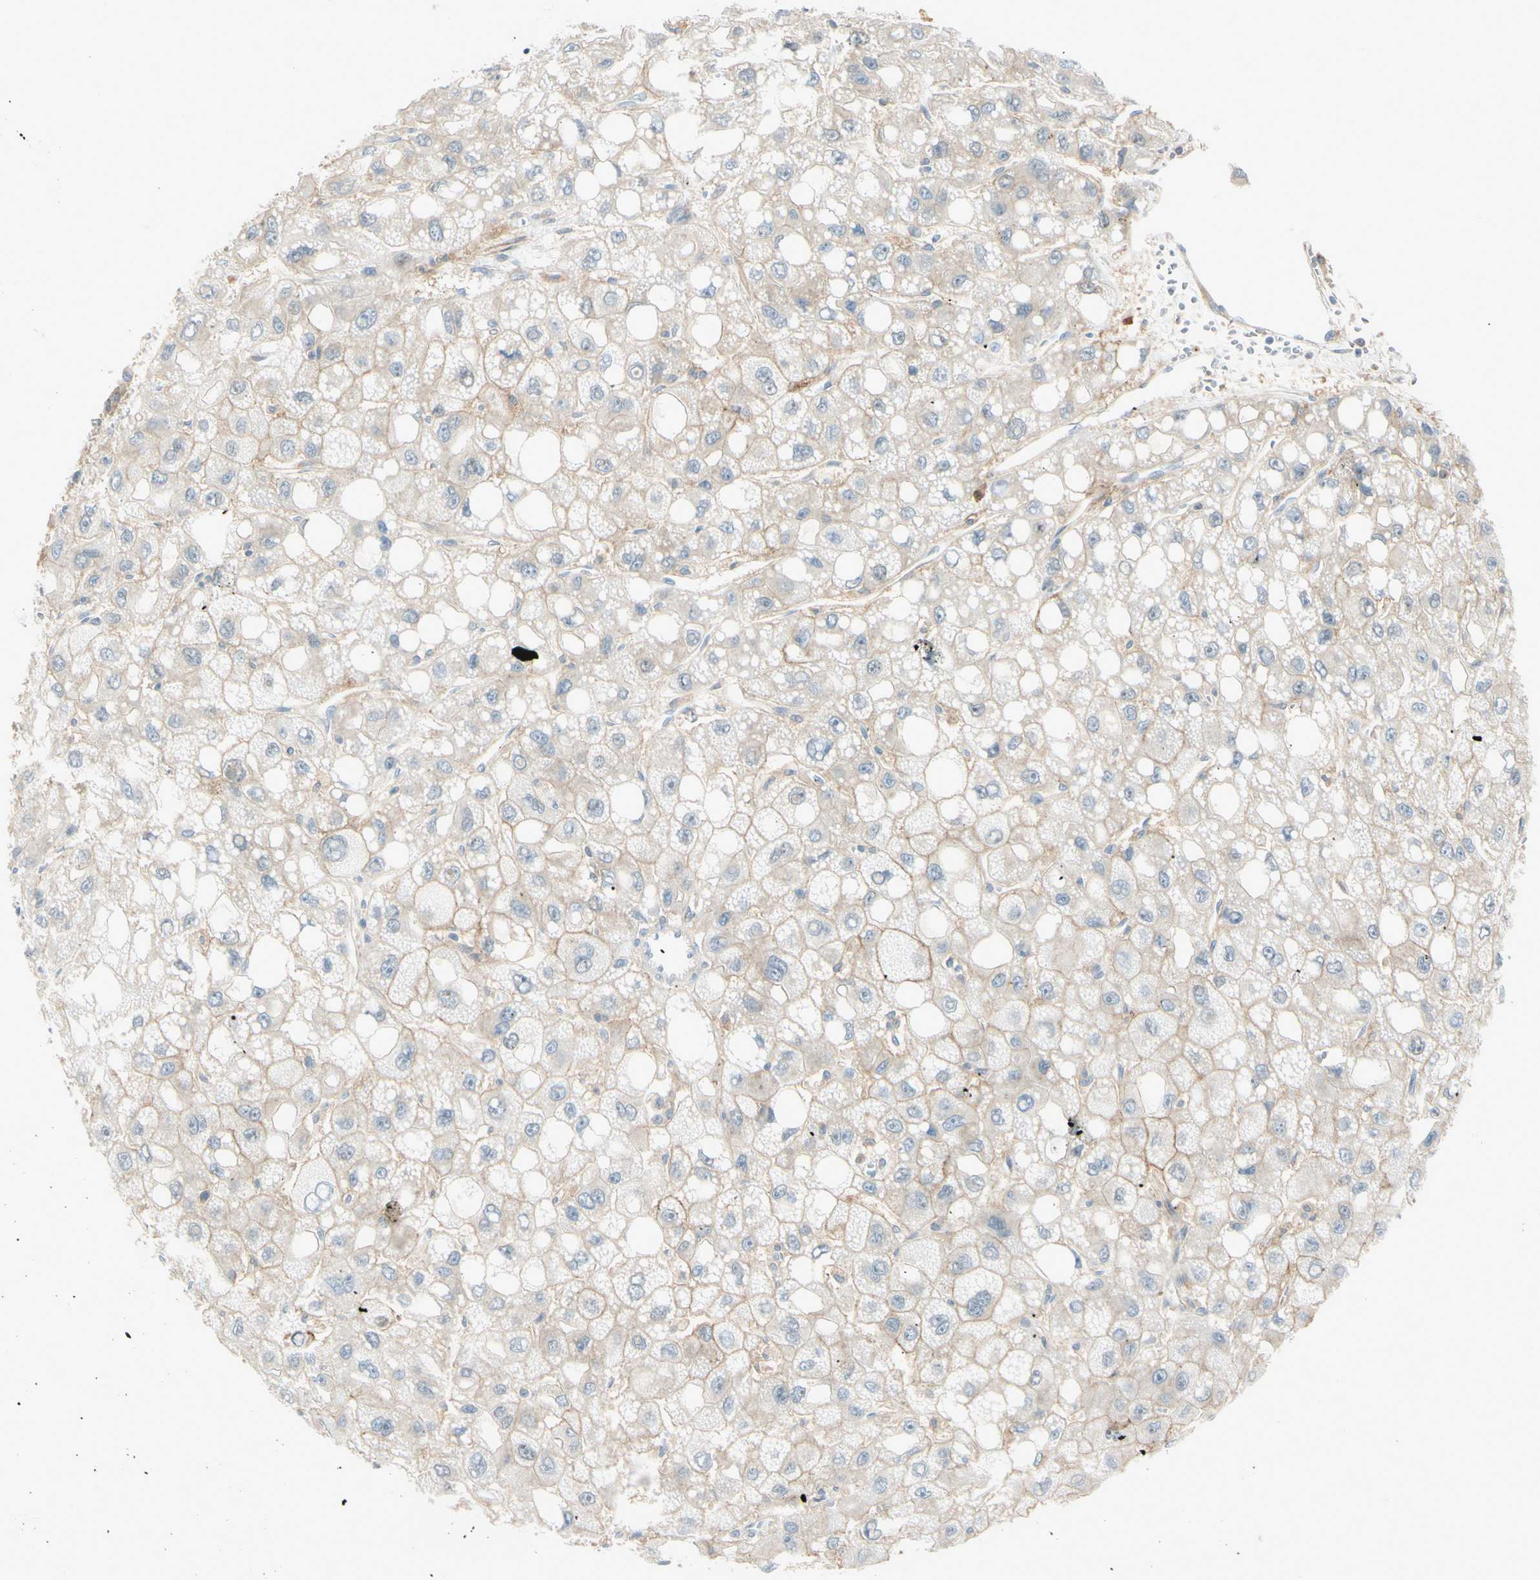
{"staining": {"intensity": "weak", "quantity": "<25%", "location": "cytoplasmic/membranous"}, "tissue": "liver cancer", "cell_type": "Tumor cells", "image_type": "cancer", "snomed": [{"axis": "morphology", "description": "Carcinoma, Hepatocellular, NOS"}, {"axis": "topography", "description": "Liver"}], "caption": "Protein analysis of liver cancer reveals no significant expression in tumor cells.", "gene": "PTTG1", "patient": {"sex": "male", "age": 55}}